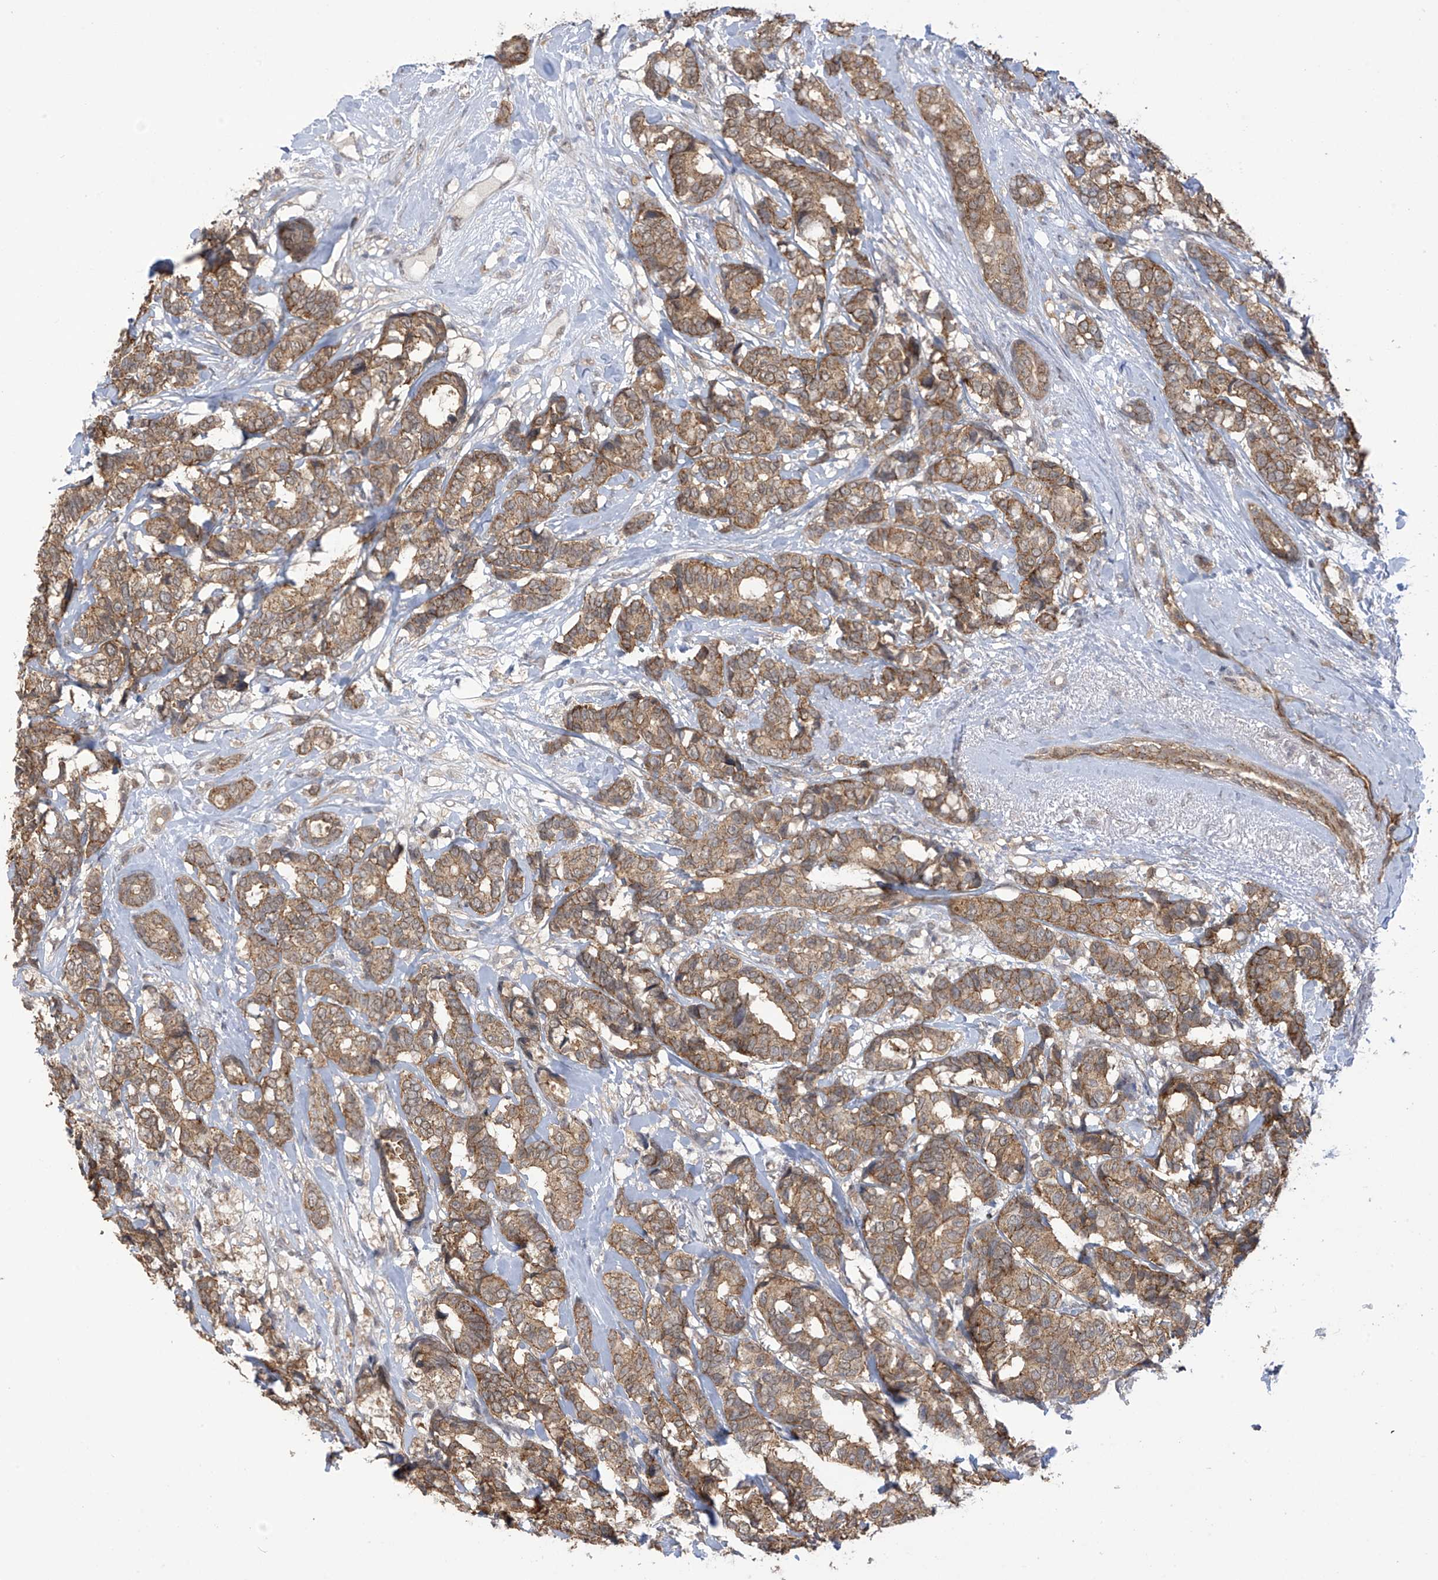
{"staining": {"intensity": "moderate", "quantity": ">75%", "location": "cytoplasmic/membranous"}, "tissue": "breast cancer", "cell_type": "Tumor cells", "image_type": "cancer", "snomed": [{"axis": "morphology", "description": "Duct carcinoma"}, {"axis": "topography", "description": "Breast"}], "caption": "Immunohistochemical staining of human intraductal carcinoma (breast) shows medium levels of moderate cytoplasmic/membranous protein staining in about >75% of tumor cells.", "gene": "KIAA1522", "patient": {"sex": "female", "age": 87}}